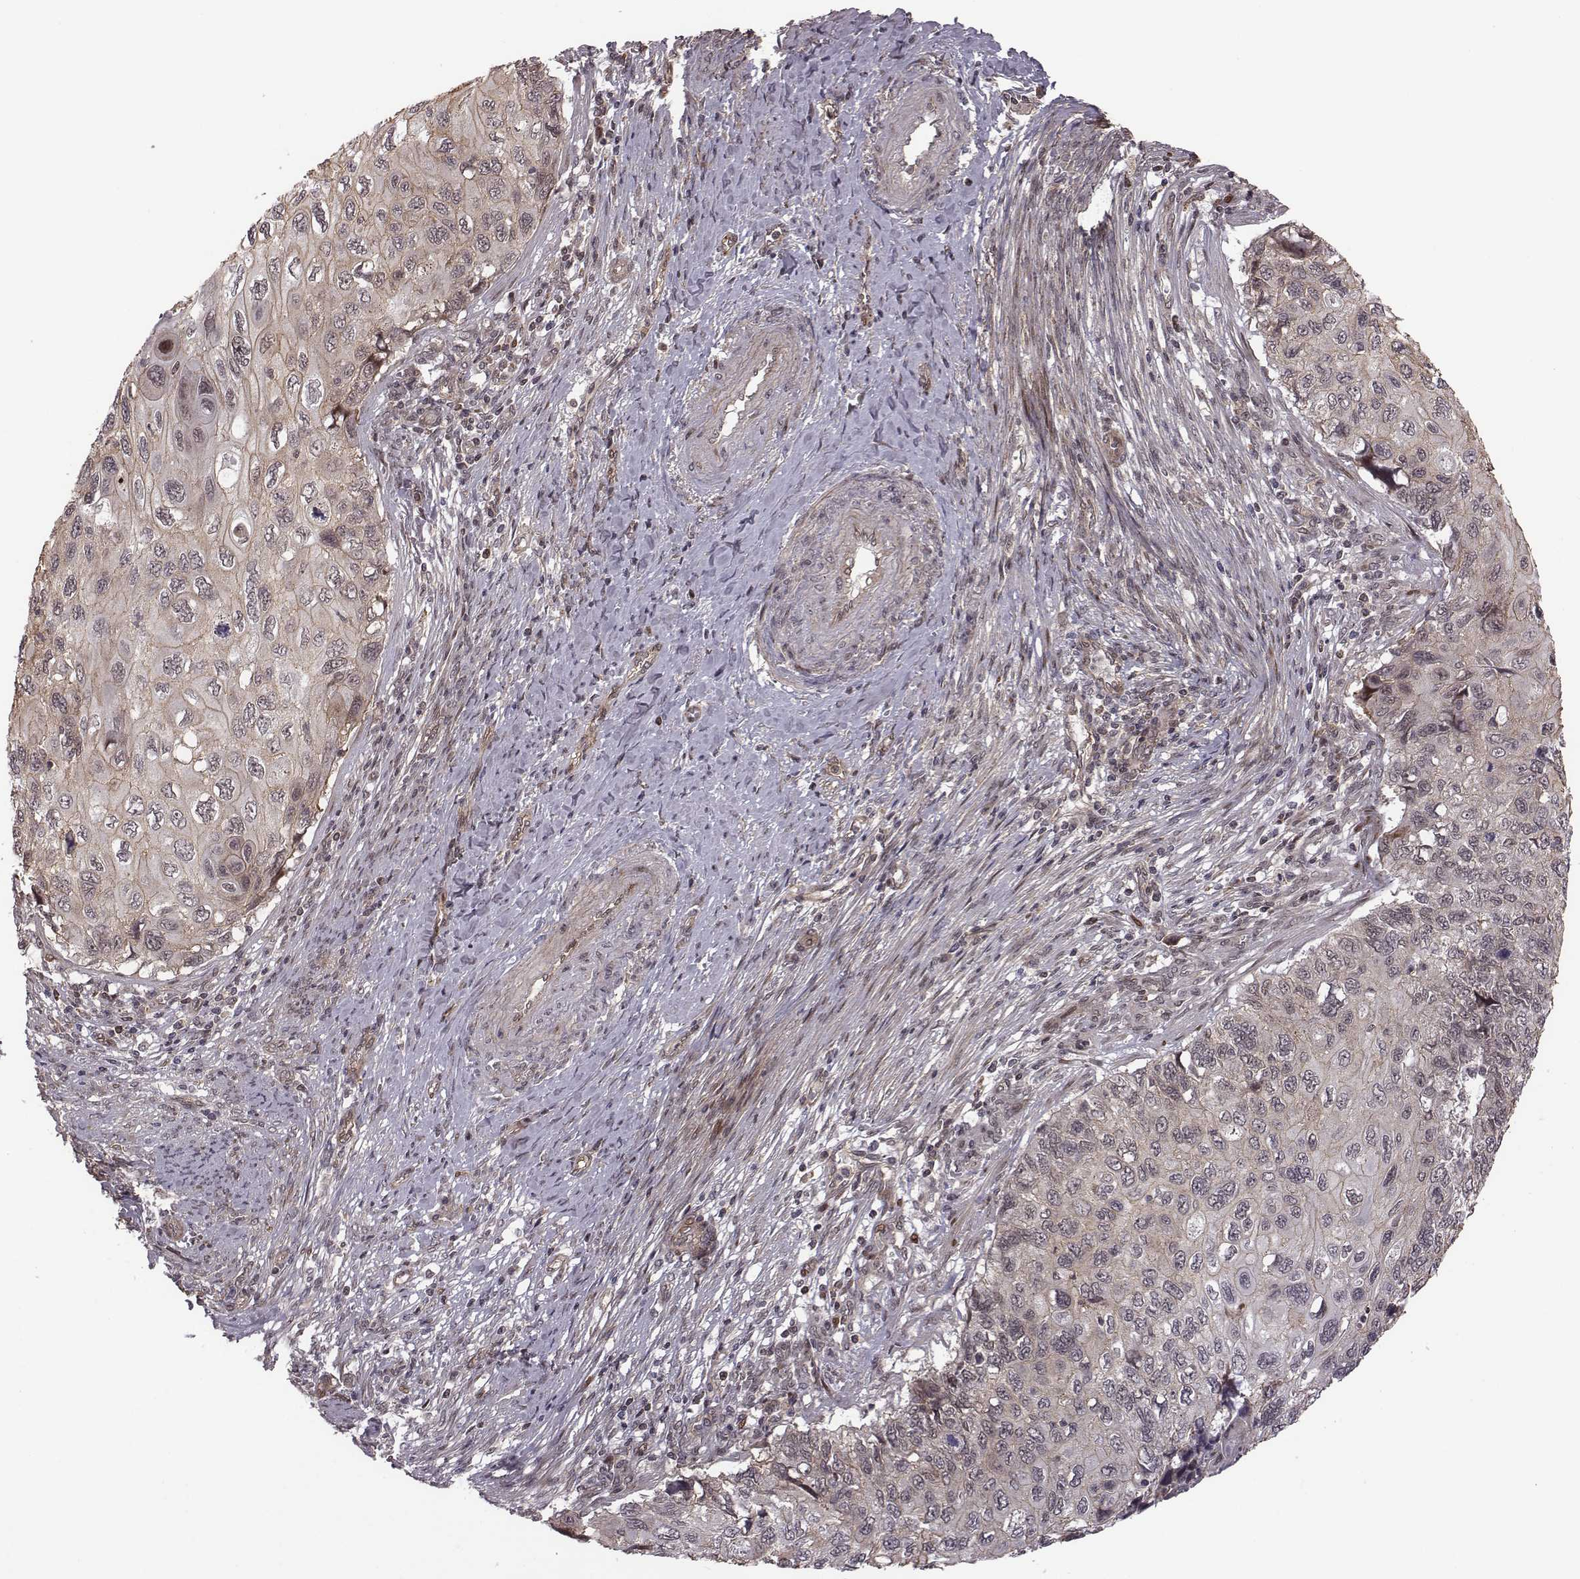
{"staining": {"intensity": "weak", "quantity": ">75%", "location": "cytoplasmic/membranous"}, "tissue": "cervical cancer", "cell_type": "Tumor cells", "image_type": "cancer", "snomed": [{"axis": "morphology", "description": "Squamous cell carcinoma, NOS"}, {"axis": "topography", "description": "Cervix"}], "caption": "Immunohistochemical staining of squamous cell carcinoma (cervical) shows low levels of weak cytoplasmic/membranous staining in approximately >75% of tumor cells. (Brightfield microscopy of DAB IHC at high magnification).", "gene": "RPL3", "patient": {"sex": "female", "age": 70}}